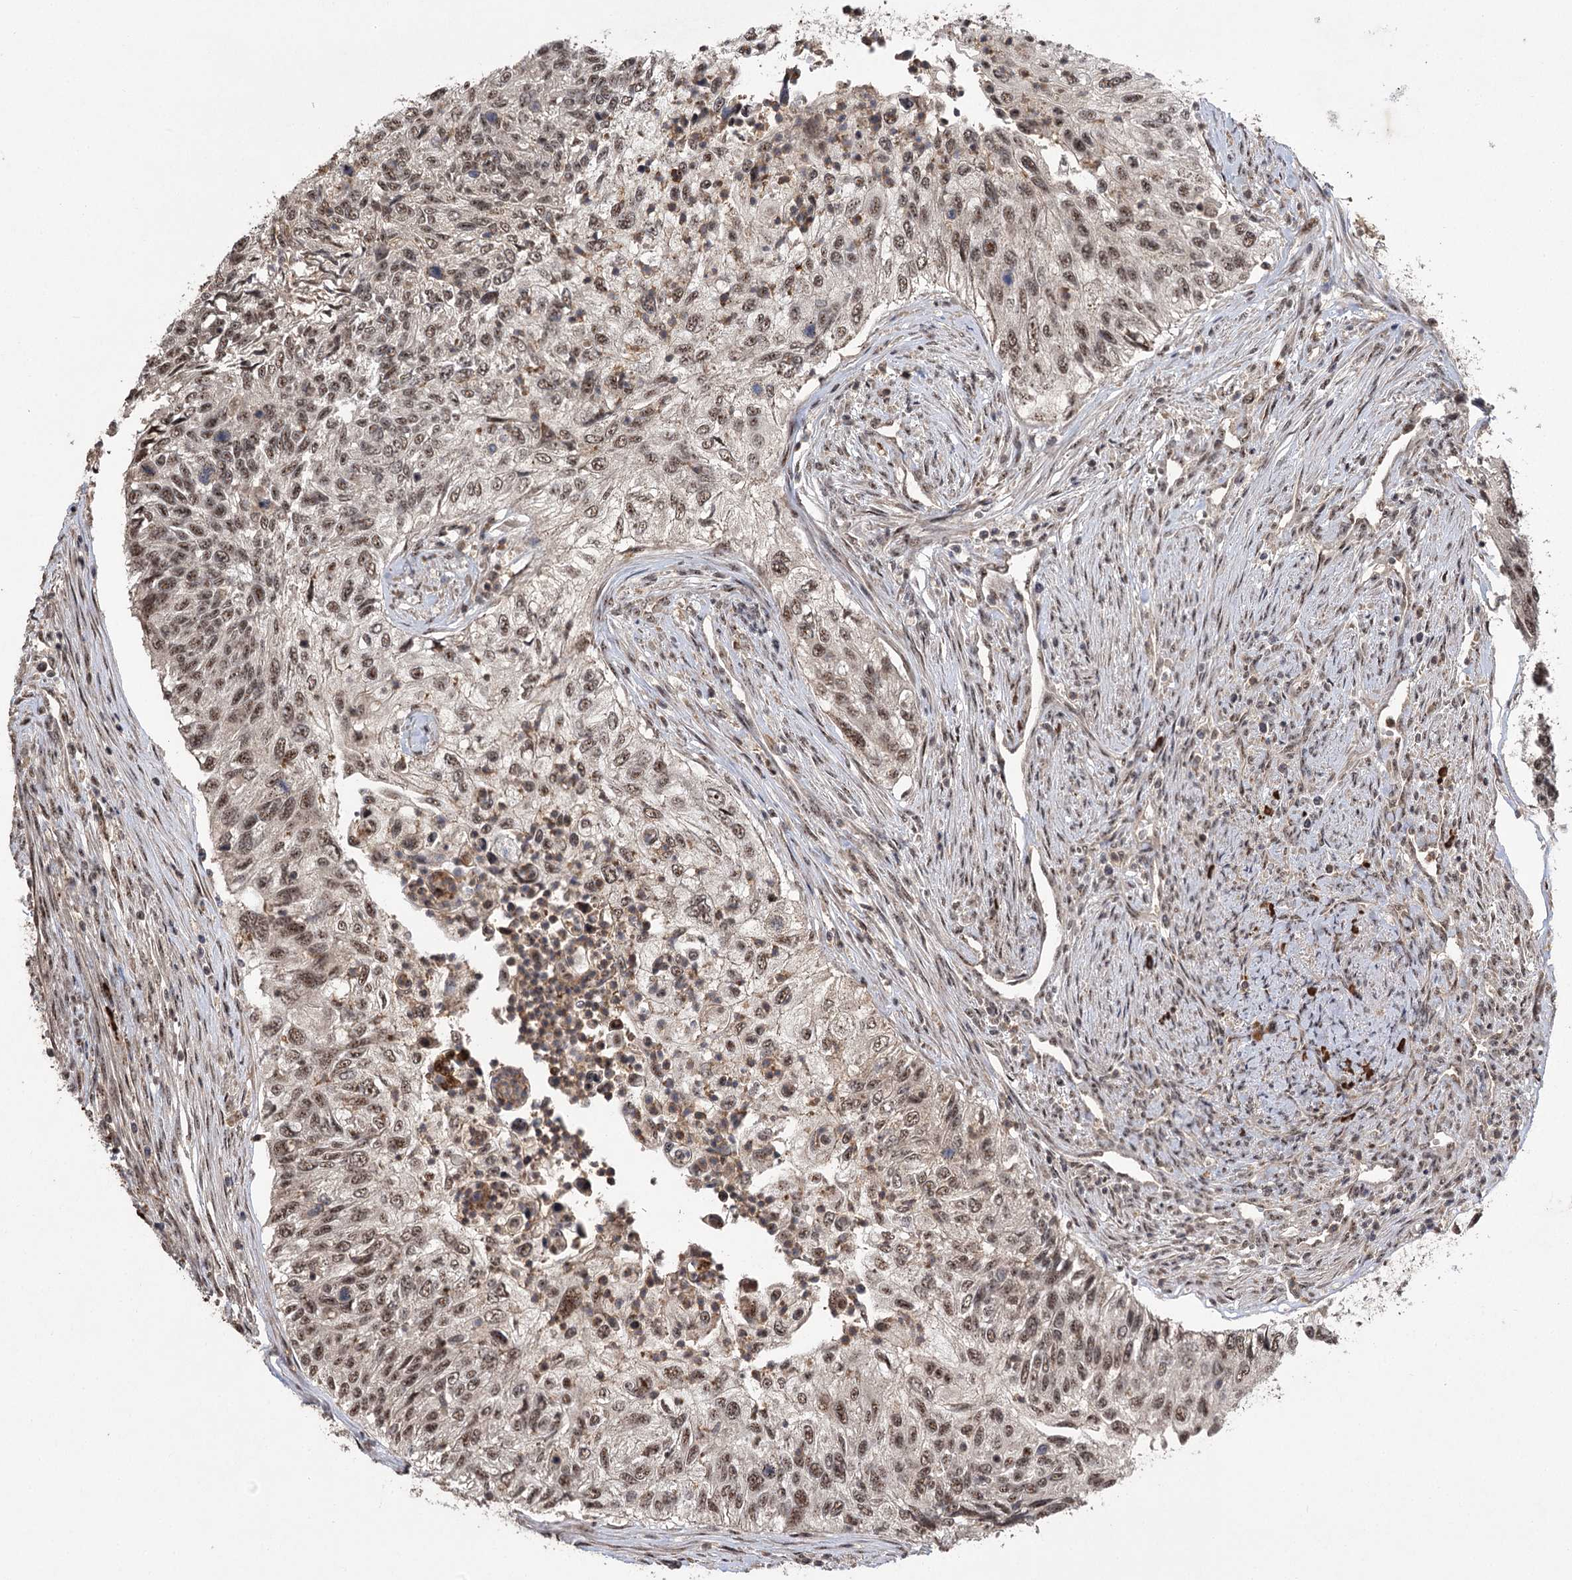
{"staining": {"intensity": "weak", "quantity": ">75%", "location": "nuclear"}, "tissue": "urothelial cancer", "cell_type": "Tumor cells", "image_type": "cancer", "snomed": [{"axis": "morphology", "description": "Urothelial carcinoma, High grade"}, {"axis": "topography", "description": "Urinary bladder"}], "caption": "Immunohistochemical staining of high-grade urothelial carcinoma demonstrates low levels of weak nuclear protein expression in about >75% of tumor cells.", "gene": "PYROXD1", "patient": {"sex": "female", "age": 60}}